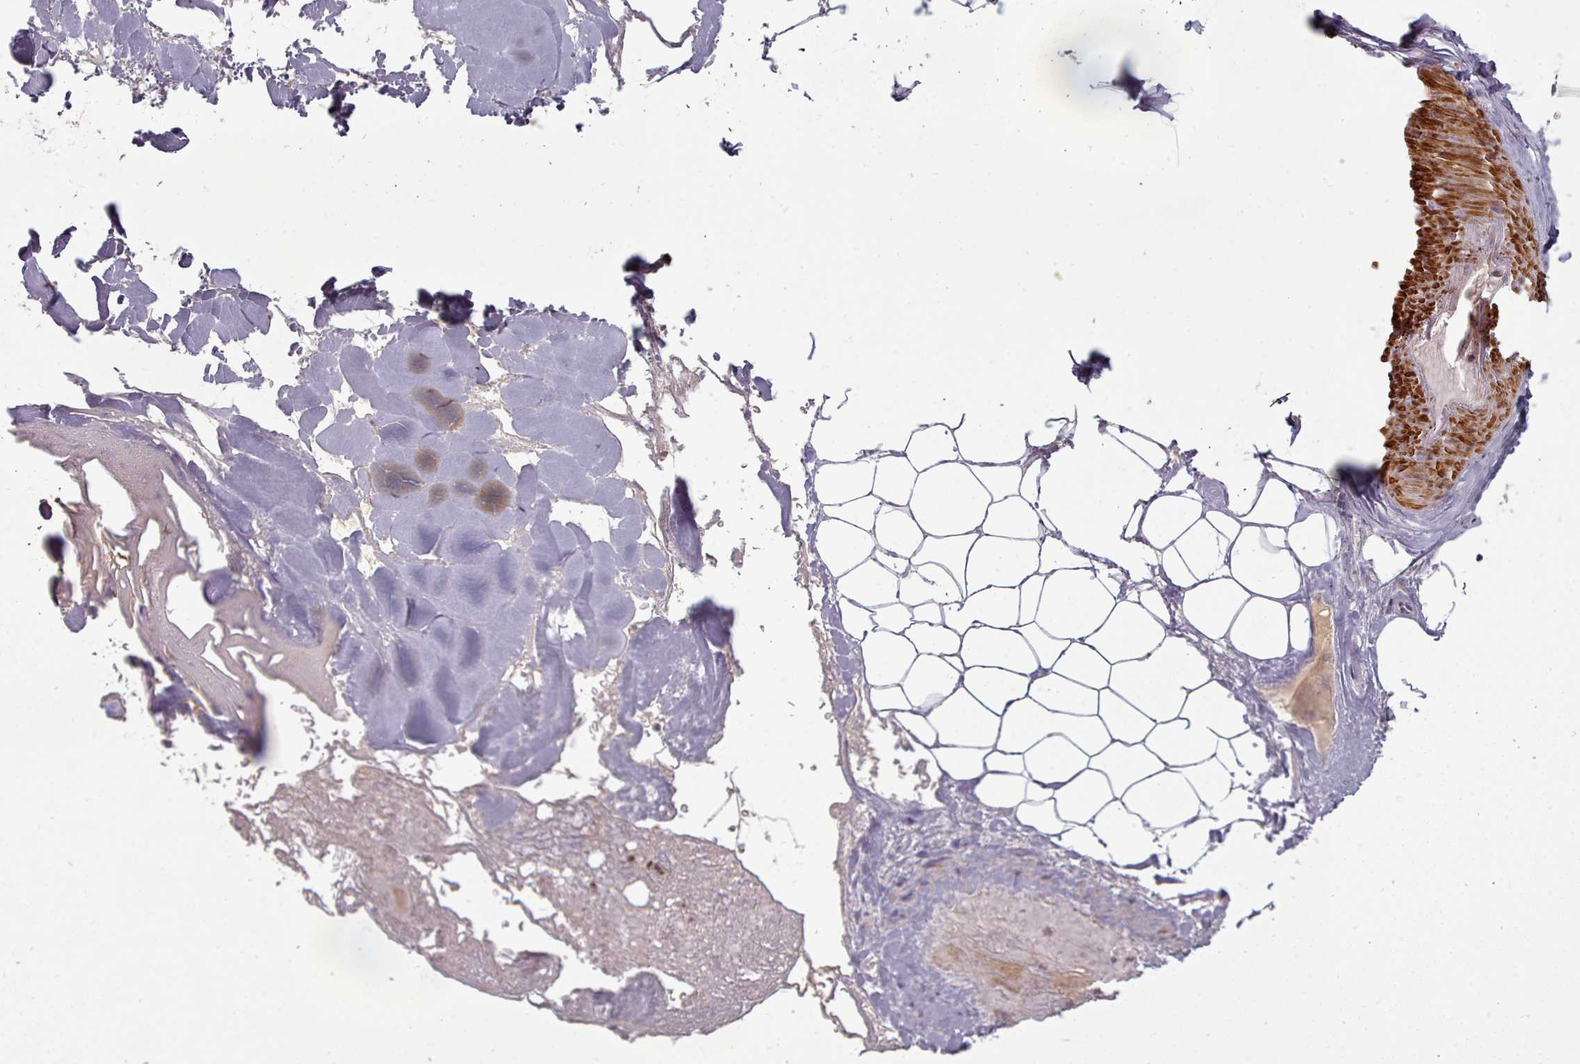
{"staining": {"intensity": "negative", "quantity": "none", "location": "none"}, "tissue": "adipose tissue", "cell_type": "Adipocytes", "image_type": "normal", "snomed": [{"axis": "morphology", "description": "Normal tissue, NOS"}, {"axis": "topography", "description": "Peripheral nerve tissue"}], "caption": "This is an immunohistochemistry photomicrograph of normal human adipose tissue. There is no expression in adipocytes.", "gene": "CDC6", "patient": {"sex": "male", "age": 74}}